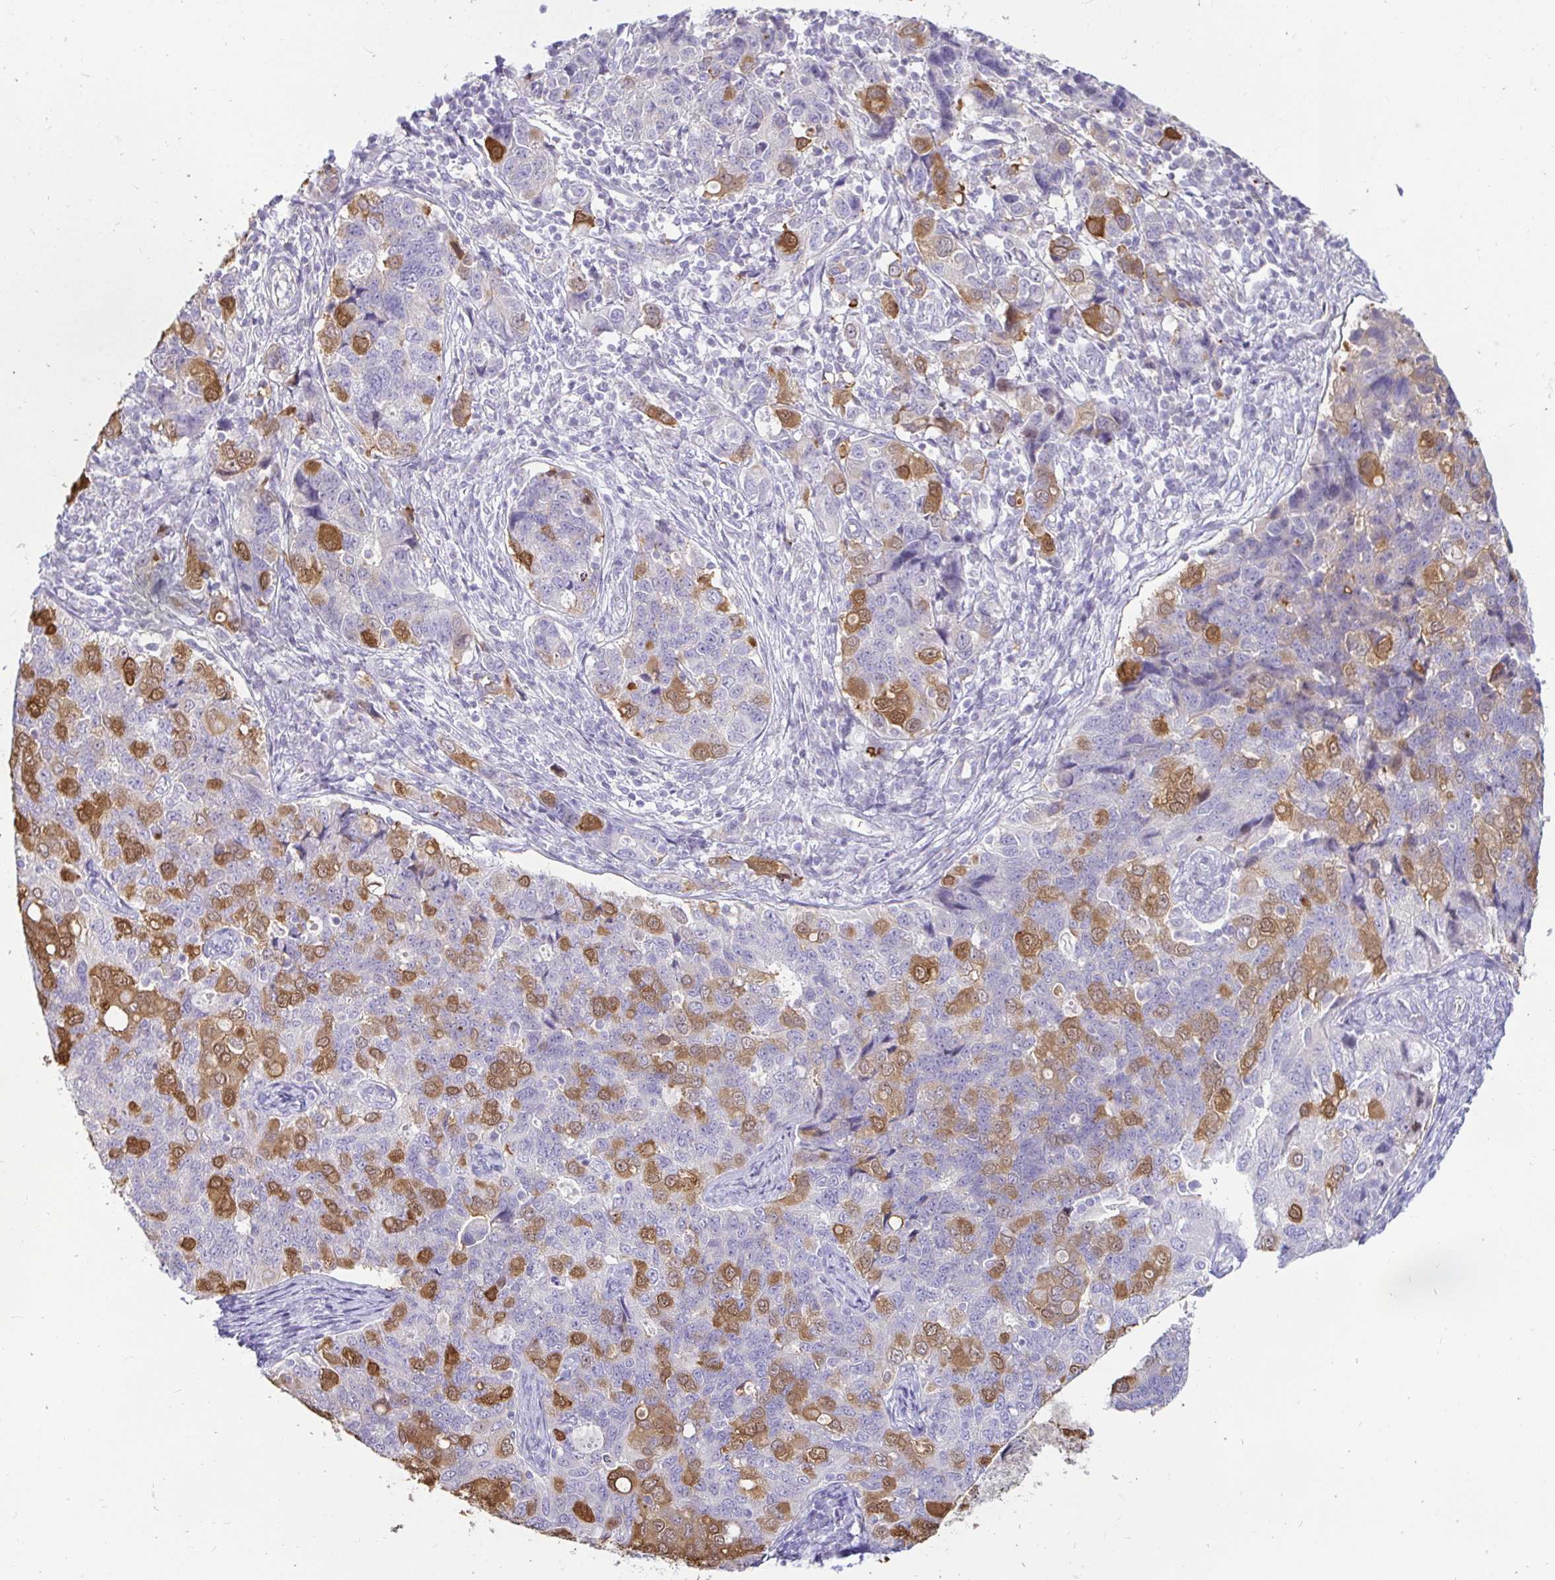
{"staining": {"intensity": "moderate", "quantity": "25%-75%", "location": "cytoplasmic/membranous,nuclear"}, "tissue": "endometrial cancer", "cell_type": "Tumor cells", "image_type": "cancer", "snomed": [{"axis": "morphology", "description": "Adenocarcinoma, NOS"}, {"axis": "topography", "description": "Endometrium"}], "caption": "A brown stain labels moderate cytoplasmic/membranous and nuclear positivity of a protein in human endometrial cancer tumor cells. (brown staining indicates protein expression, while blue staining denotes nuclei).", "gene": "CAPSL", "patient": {"sex": "female", "age": 43}}